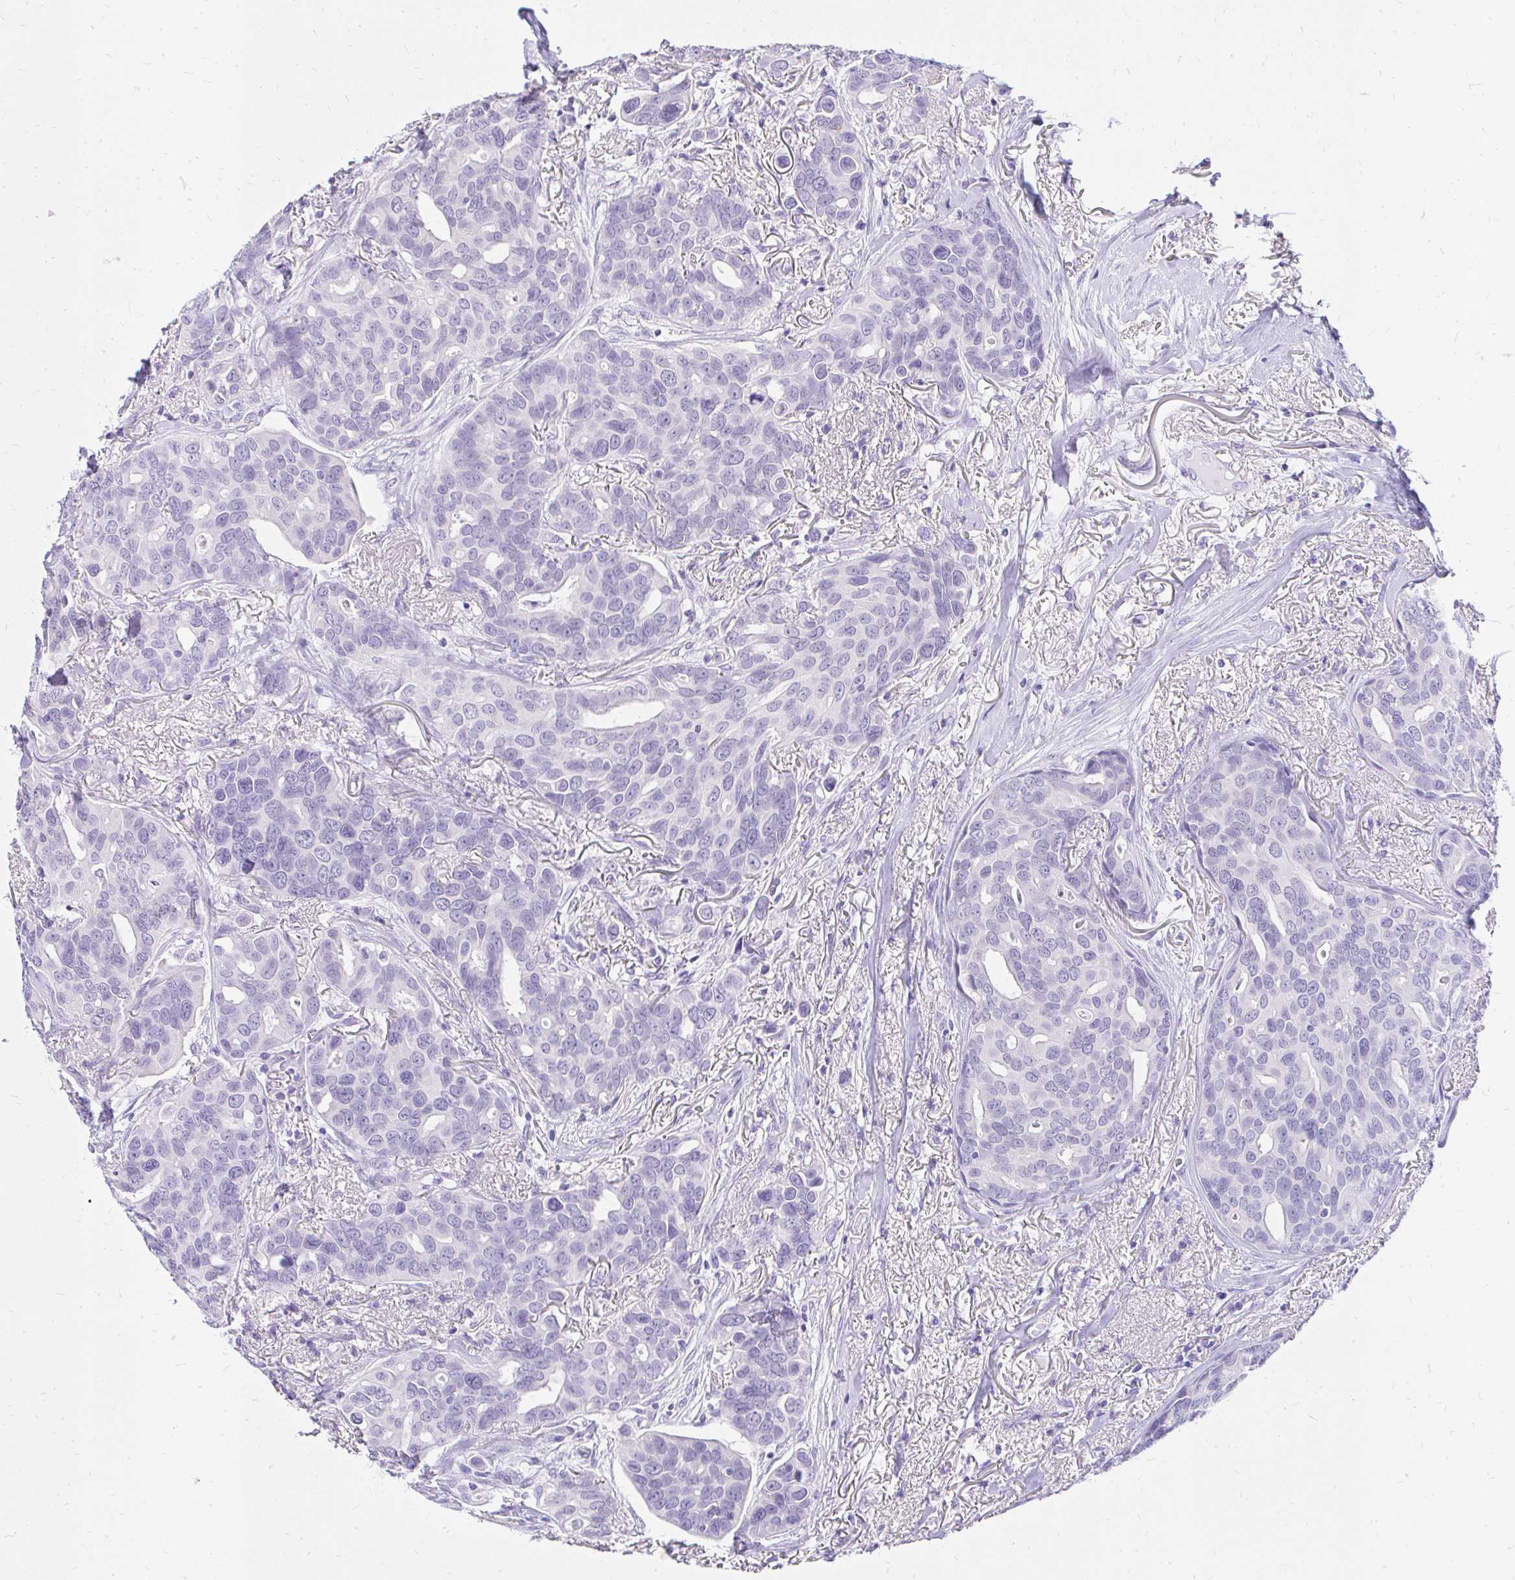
{"staining": {"intensity": "negative", "quantity": "none", "location": "none"}, "tissue": "breast cancer", "cell_type": "Tumor cells", "image_type": "cancer", "snomed": [{"axis": "morphology", "description": "Duct carcinoma"}, {"axis": "topography", "description": "Breast"}], "caption": "The image exhibits no staining of tumor cells in breast cancer (intraductal carcinoma).", "gene": "FATE1", "patient": {"sex": "female", "age": 54}}